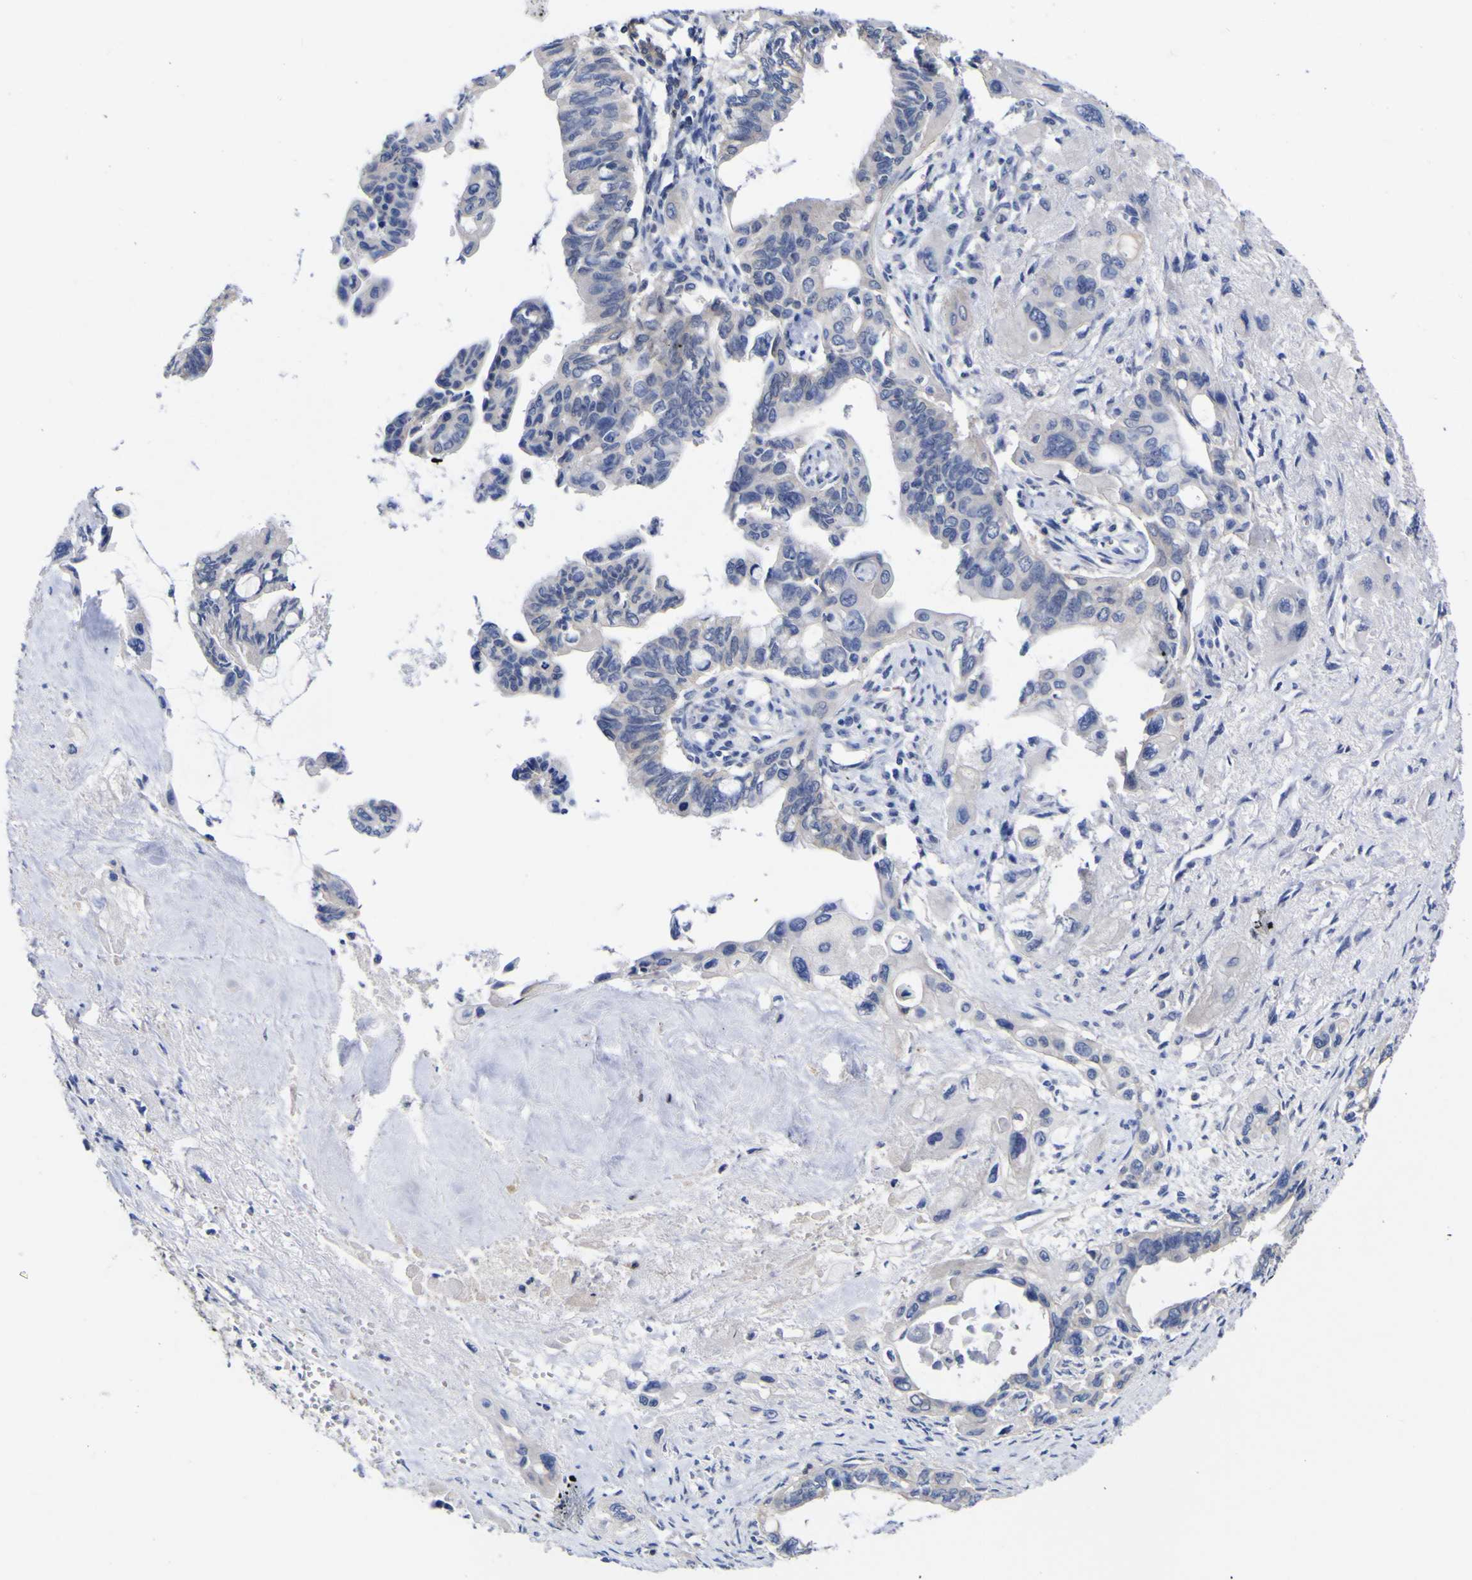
{"staining": {"intensity": "negative", "quantity": "none", "location": "none"}, "tissue": "pancreatic cancer", "cell_type": "Tumor cells", "image_type": "cancer", "snomed": [{"axis": "morphology", "description": "Adenocarcinoma, NOS"}, {"axis": "topography", "description": "Pancreas"}], "caption": "This is a image of immunohistochemistry (IHC) staining of pancreatic cancer (adenocarcinoma), which shows no staining in tumor cells.", "gene": "CASP6", "patient": {"sex": "male", "age": 73}}